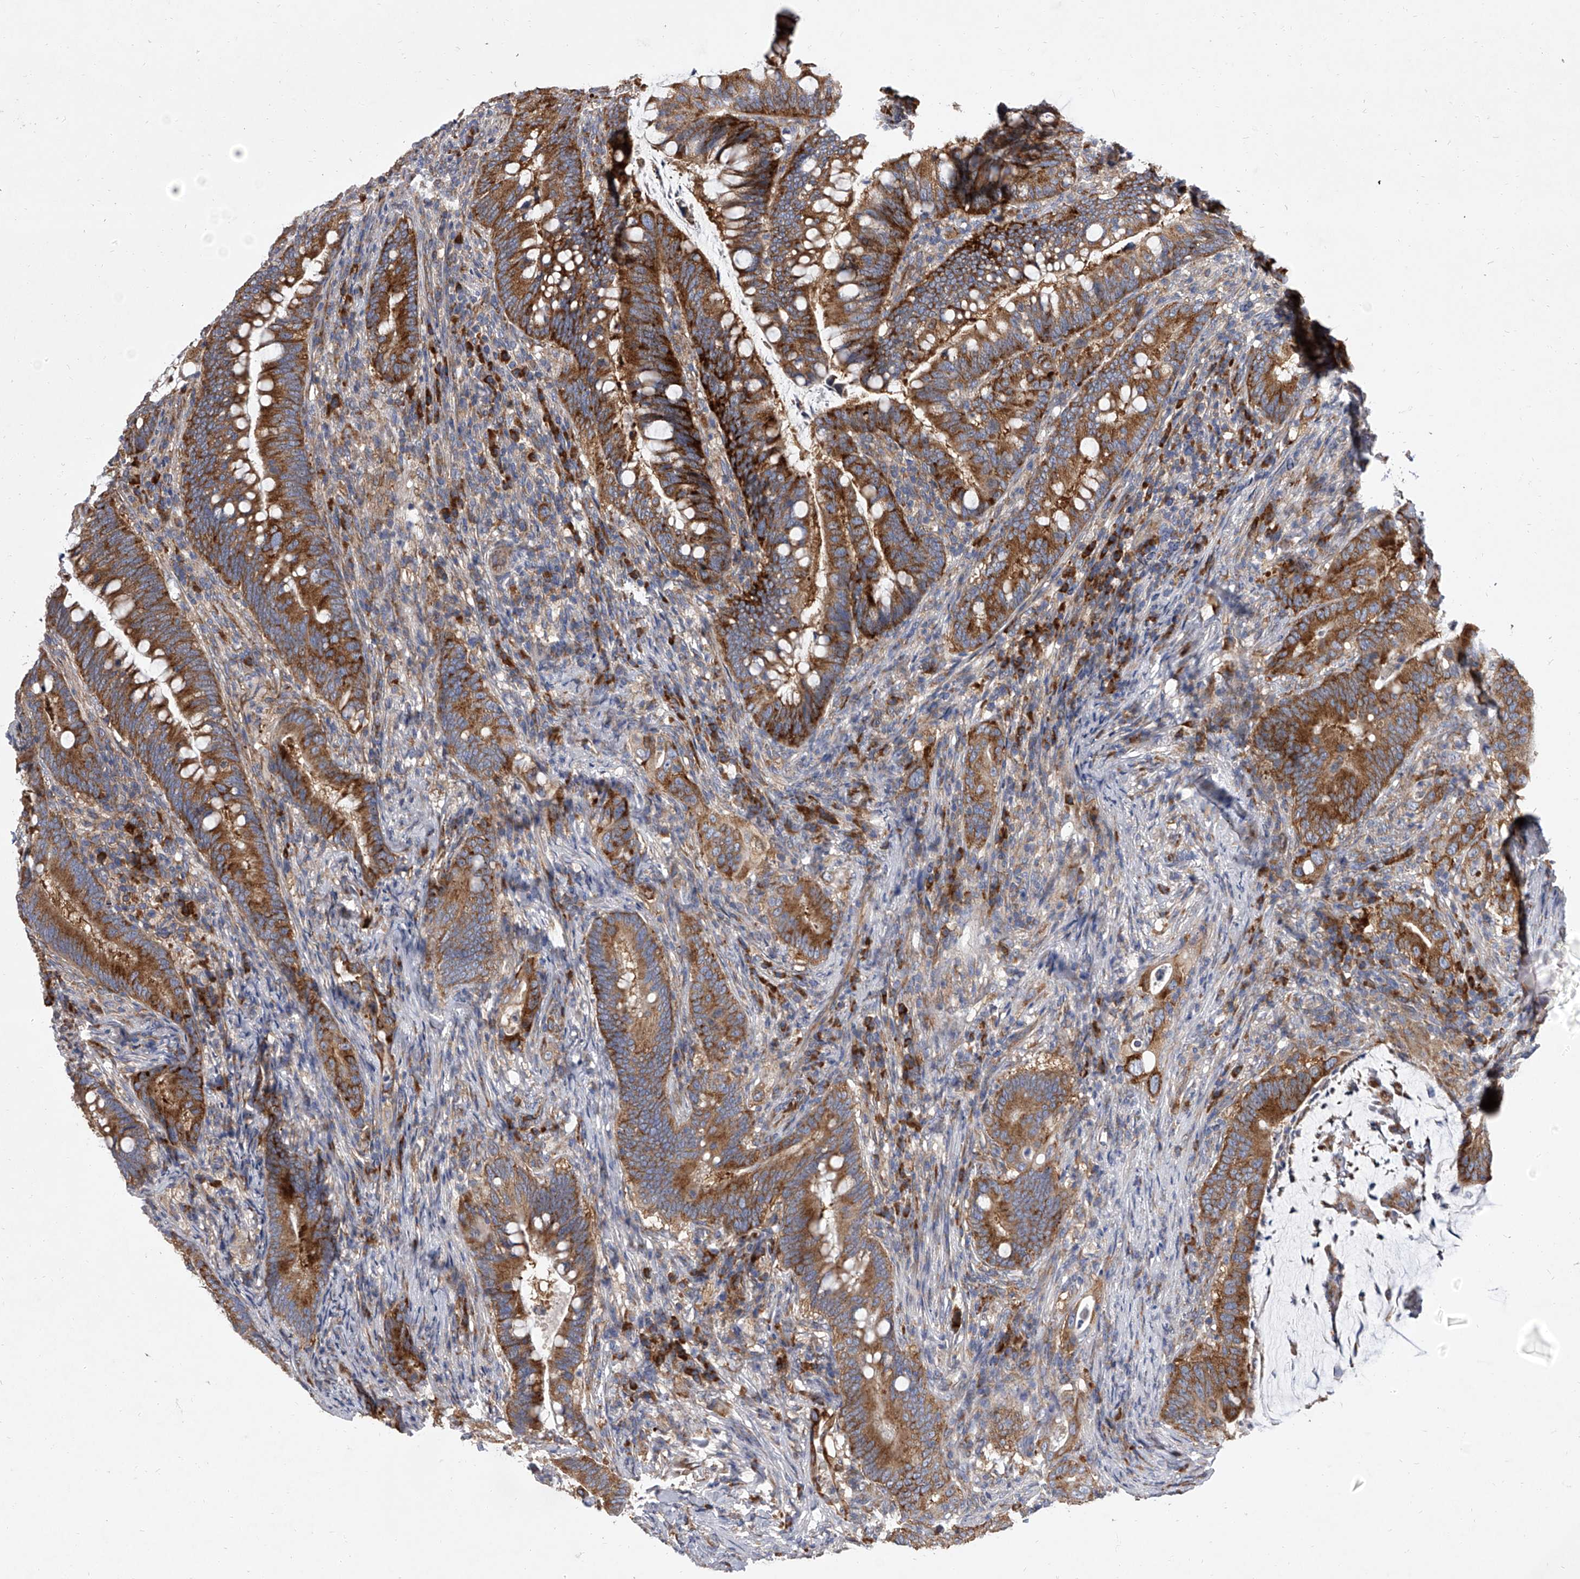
{"staining": {"intensity": "strong", "quantity": ">75%", "location": "cytoplasmic/membranous"}, "tissue": "colorectal cancer", "cell_type": "Tumor cells", "image_type": "cancer", "snomed": [{"axis": "morphology", "description": "Adenocarcinoma, NOS"}, {"axis": "topography", "description": "Colon"}], "caption": "IHC (DAB (3,3'-diaminobenzidine)) staining of colorectal cancer demonstrates strong cytoplasmic/membranous protein staining in about >75% of tumor cells. The protein is shown in brown color, while the nuclei are stained blue.", "gene": "EIF2S2", "patient": {"sex": "female", "age": 66}}